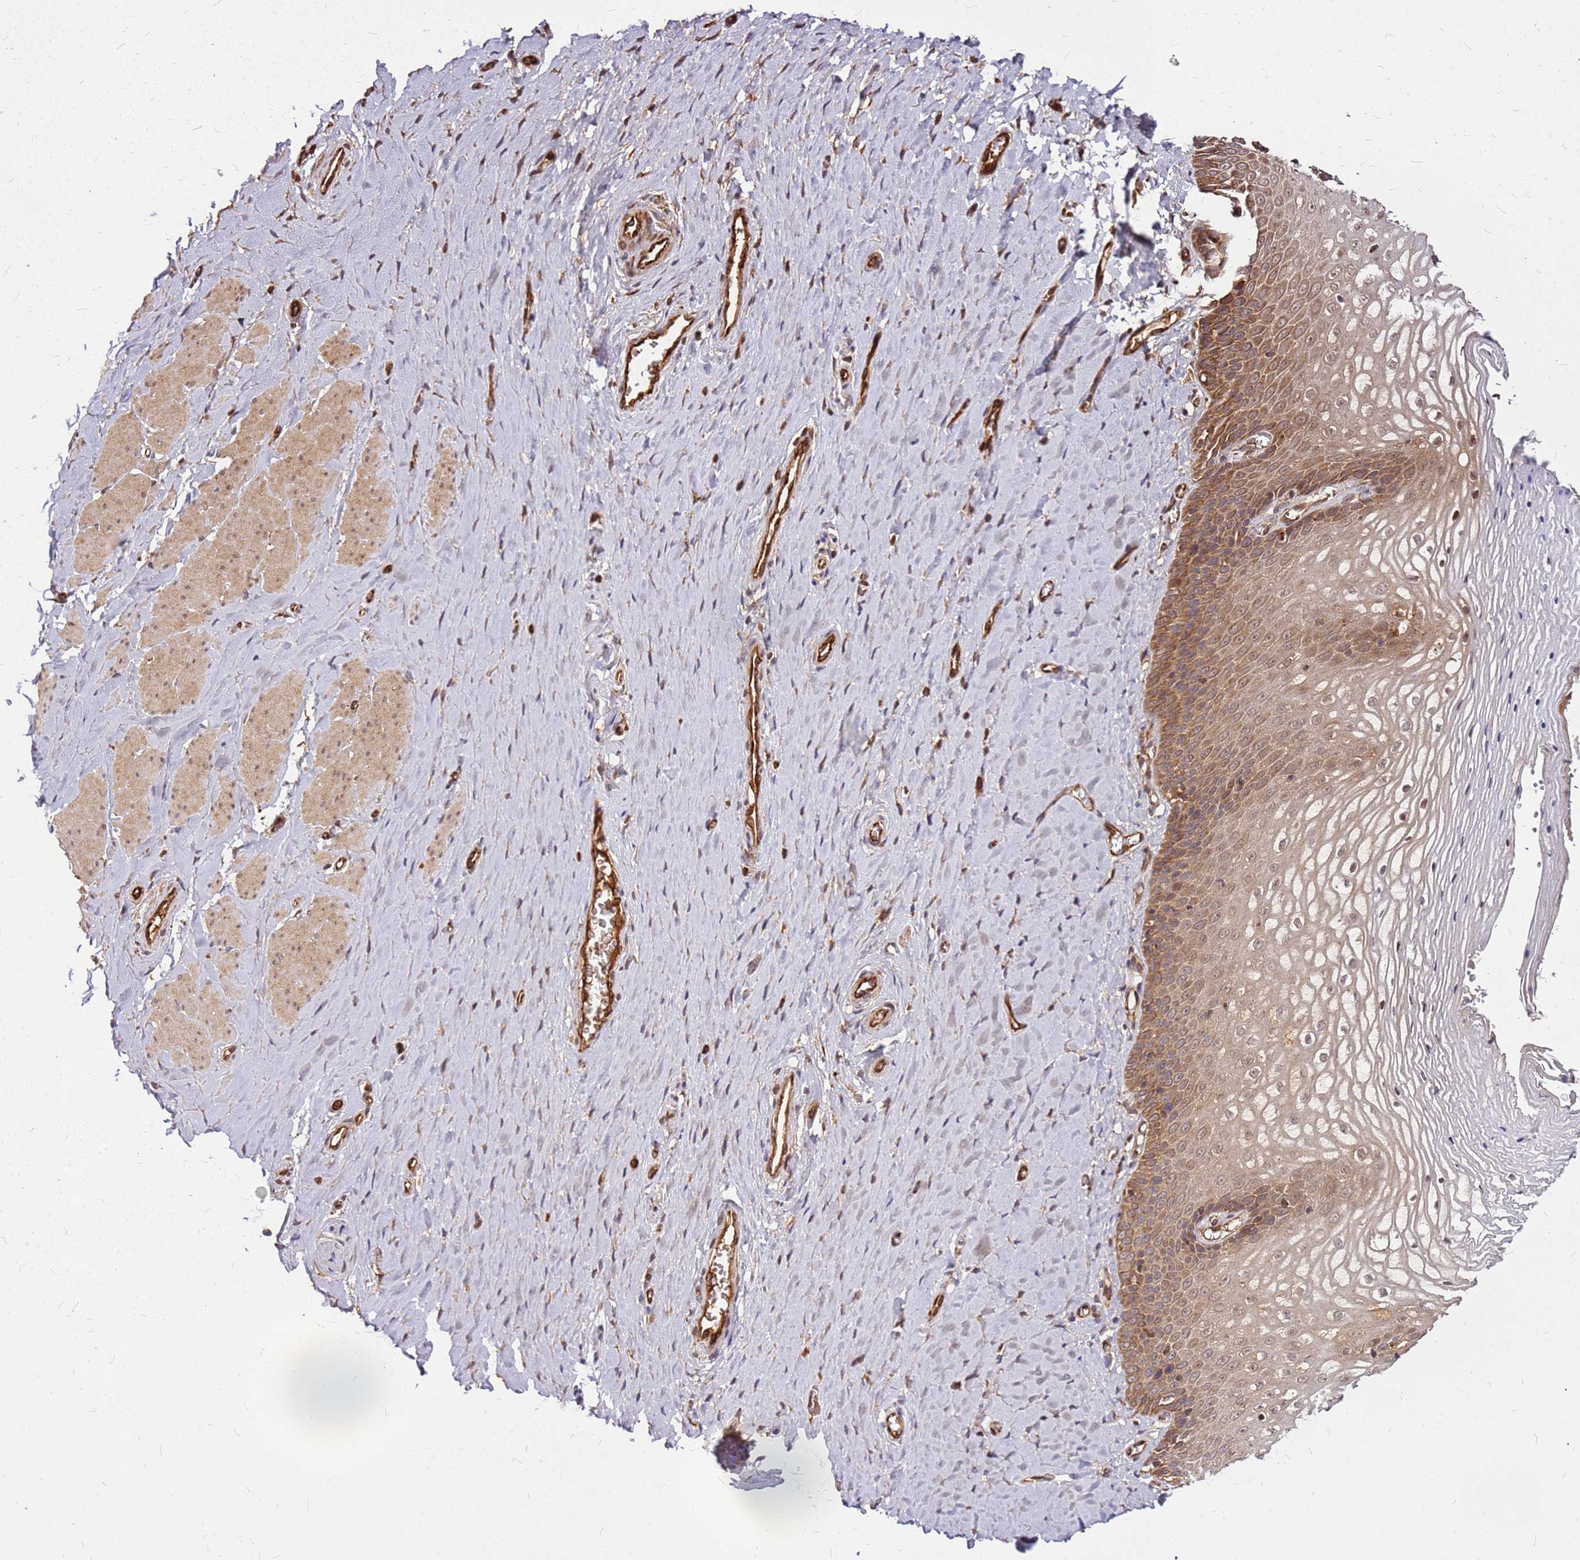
{"staining": {"intensity": "moderate", "quantity": ">75%", "location": "cytoplasmic/membranous"}, "tissue": "vagina", "cell_type": "Squamous epithelial cells", "image_type": "normal", "snomed": [{"axis": "morphology", "description": "Normal tissue, NOS"}, {"axis": "topography", "description": "Vagina"}], "caption": "Immunohistochemical staining of unremarkable human vagina exhibits >75% levels of moderate cytoplasmic/membranous protein staining in approximately >75% of squamous epithelial cells. (IHC, brightfield microscopy, high magnification).", "gene": "LYPLAL1", "patient": {"sex": "female", "age": 65}}